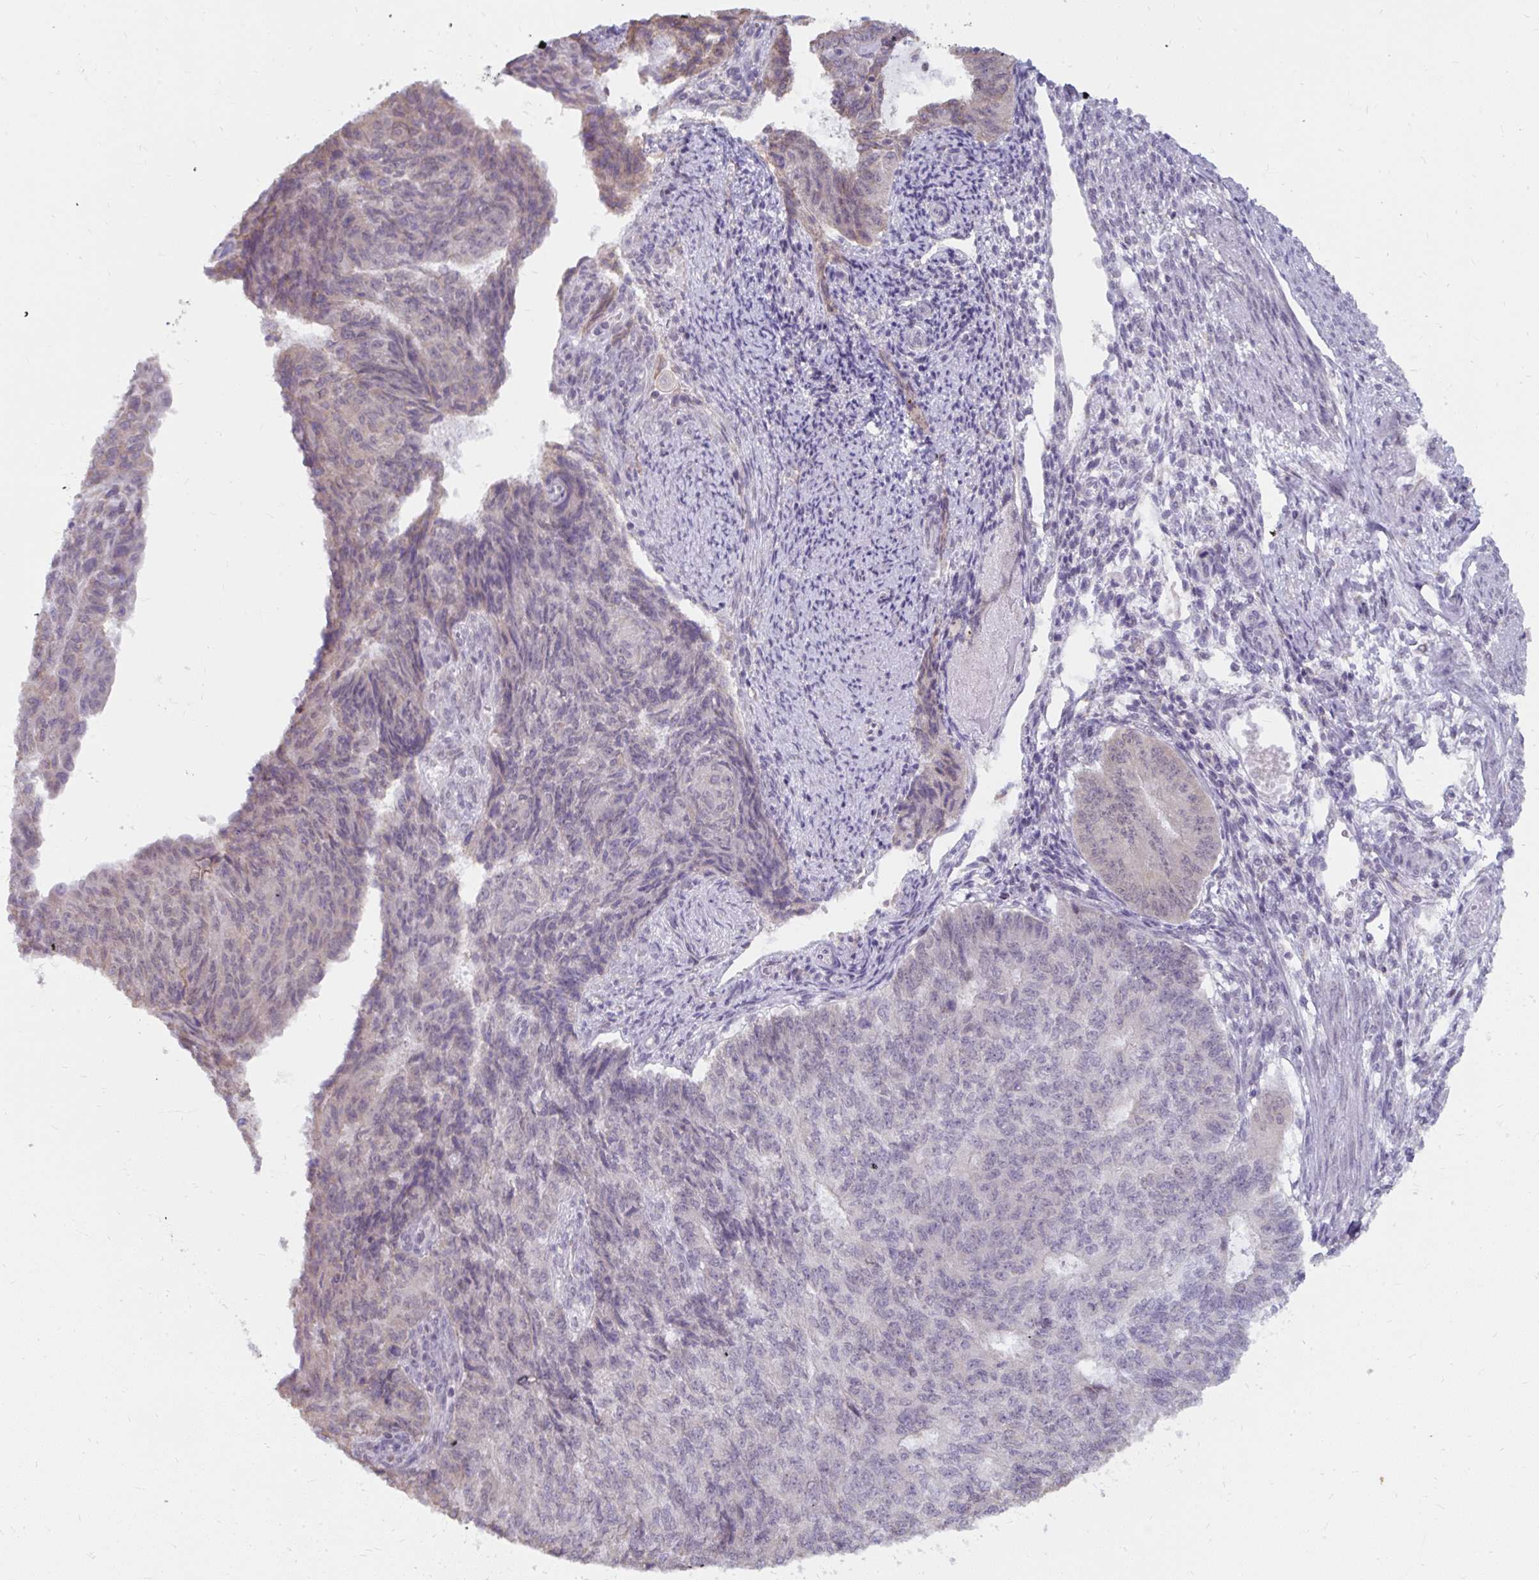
{"staining": {"intensity": "negative", "quantity": "none", "location": "none"}, "tissue": "endometrial cancer", "cell_type": "Tumor cells", "image_type": "cancer", "snomed": [{"axis": "morphology", "description": "Adenocarcinoma, NOS"}, {"axis": "topography", "description": "Endometrium"}], "caption": "The histopathology image shows no significant expression in tumor cells of endometrial cancer (adenocarcinoma).", "gene": "NMNAT1", "patient": {"sex": "female", "age": 32}}